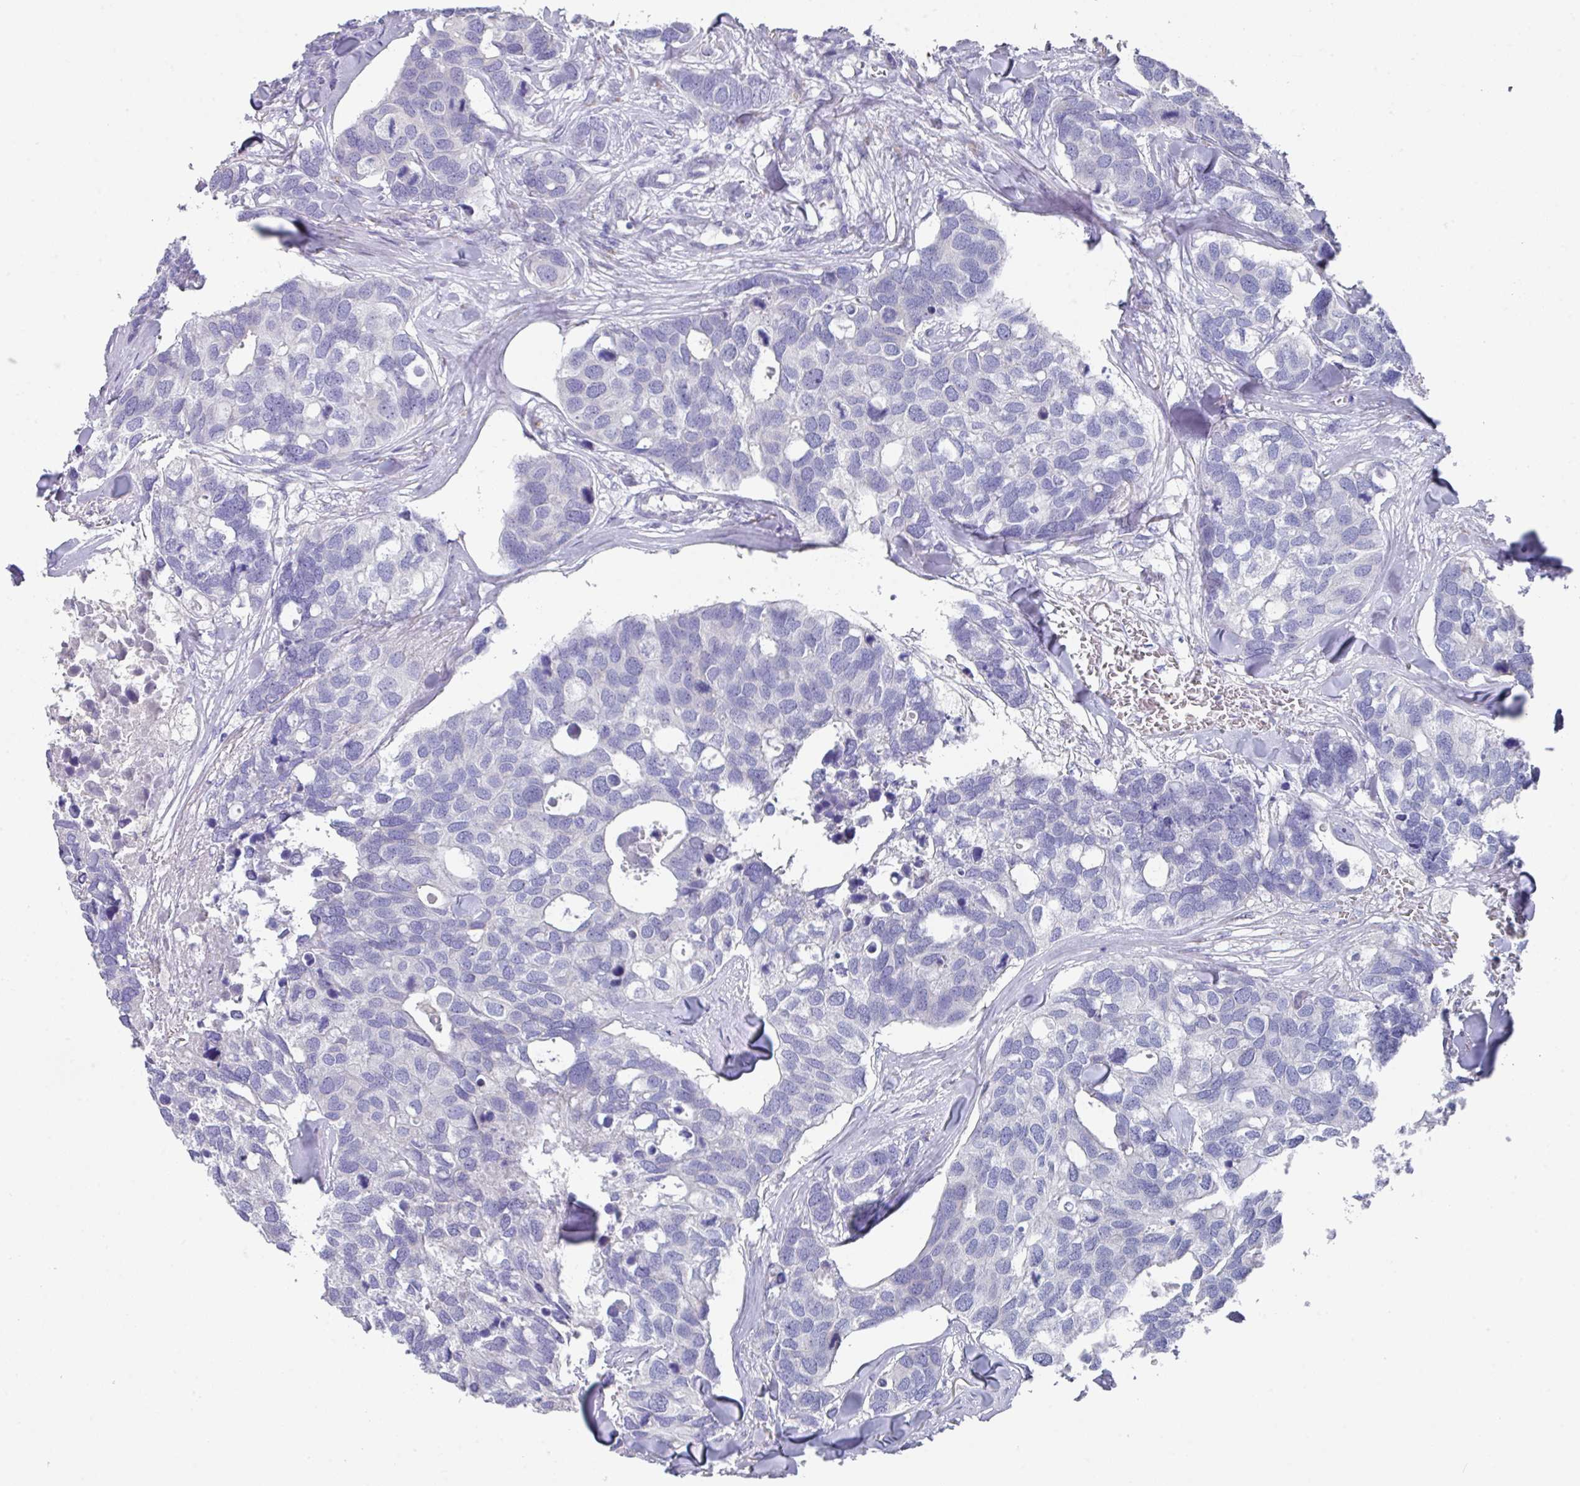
{"staining": {"intensity": "negative", "quantity": "none", "location": "none"}, "tissue": "breast cancer", "cell_type": "Tumor cells", "image_type": "cancer", "snomed": [{"axis": "morphology", "description": "Duct carcinoma"}, {"axis": "topography", "description": "Breast"}], "caption": "A histopathology image of breast cancer (infiltrating ductal carcinoma) stained for a protein shows no brown staining in tumor cells.", "gene": "VKORC1L1", "patient": {"sex": "female", "age": 83}}